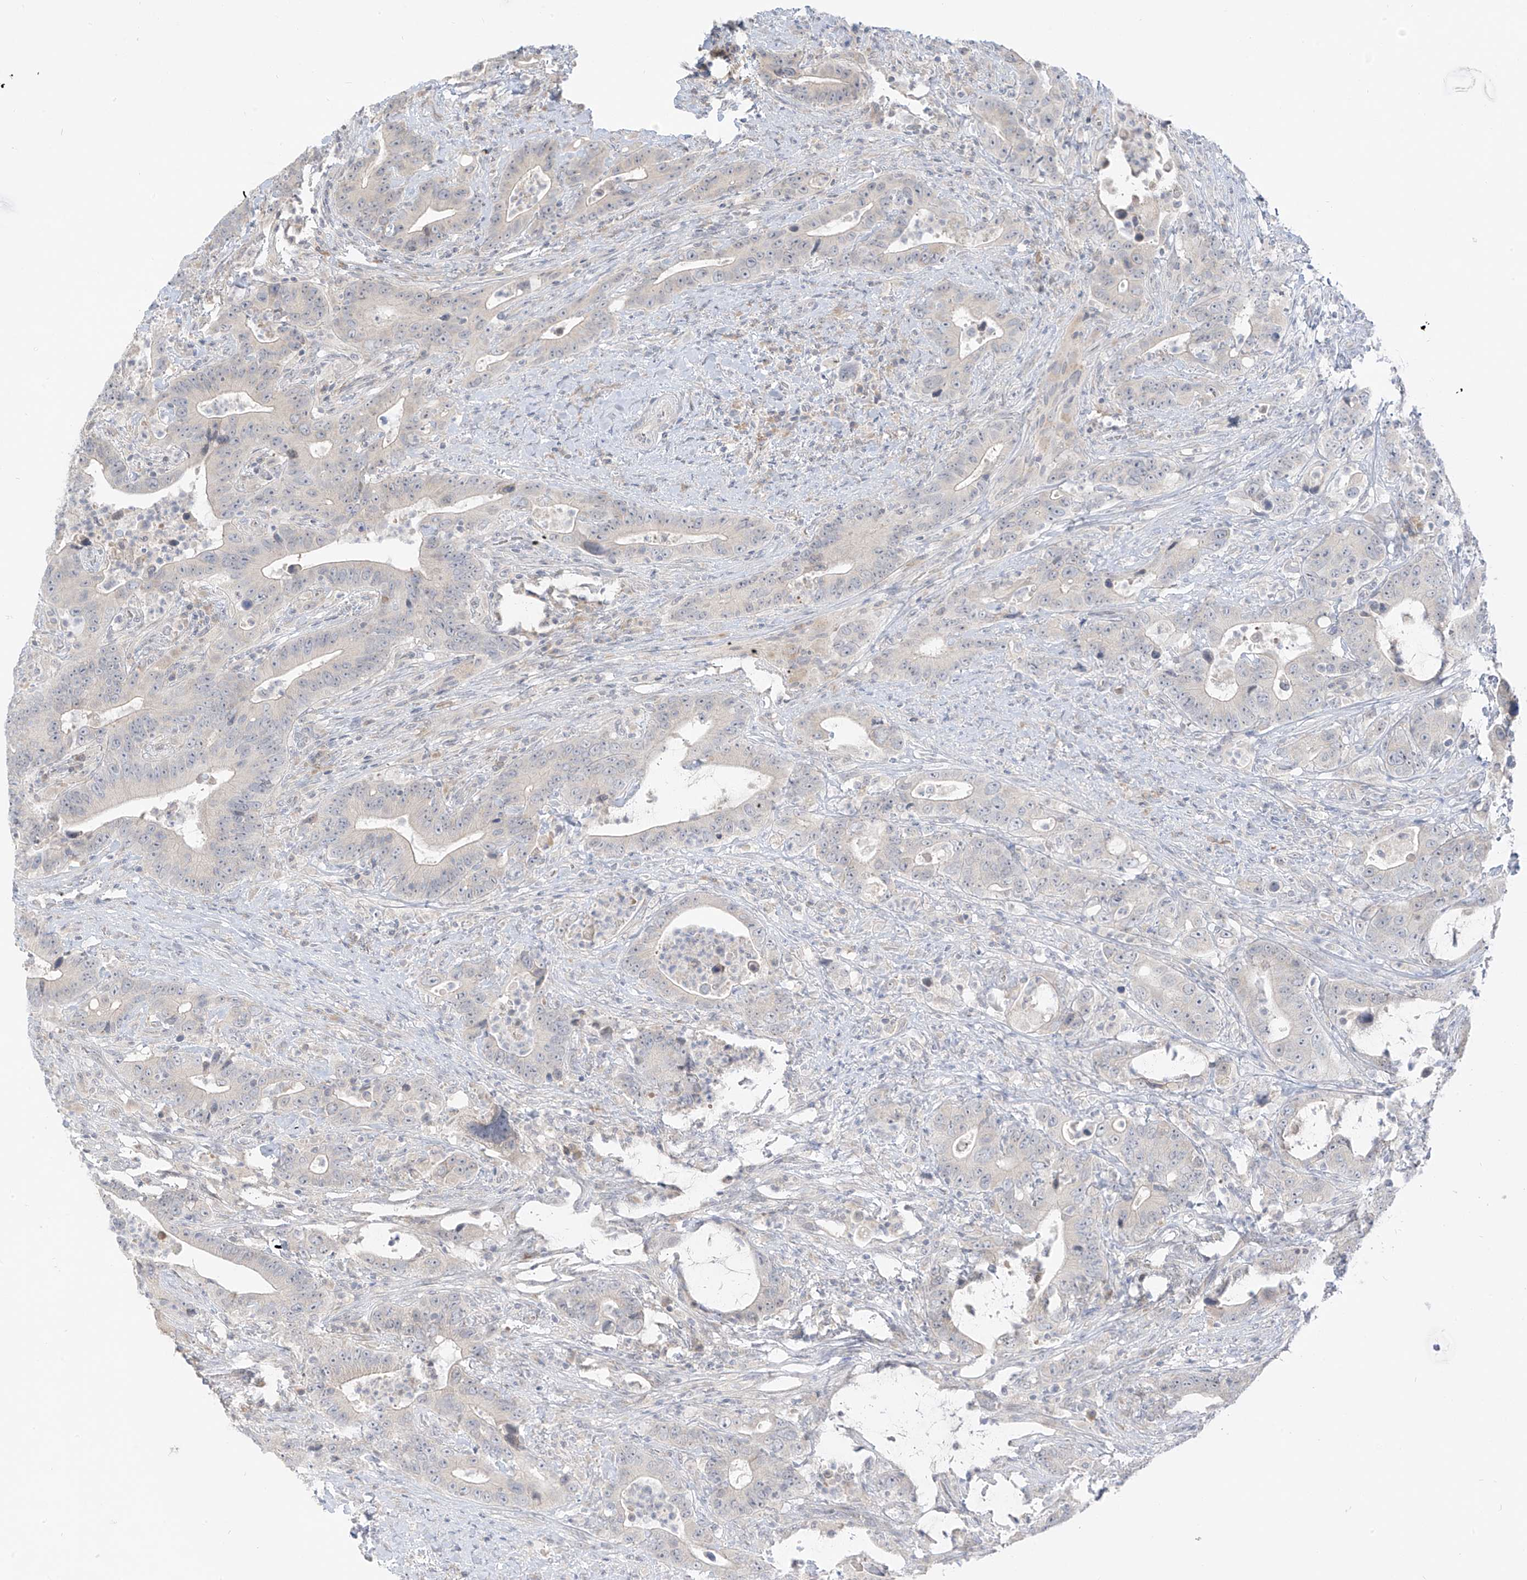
{"staining": {"intensity": "negative", "quantity": "none", "location": "none"}, "tissue": "colorectal cancer", "cell_type": "Tumor cells", "image_type": "cancer", "snomed": [{"axis": "morphology", "description": "Adenocarcinoma, NOS"}, {"axis": "topography", "description": "Colon"}], "caption": "Immunohistochemical staining of human adenocarcinoma (colorectal) displays no significant positivity in tumor cells.", "gene": "C2orf42", "patient": {"sex": "female", "age": 75}}